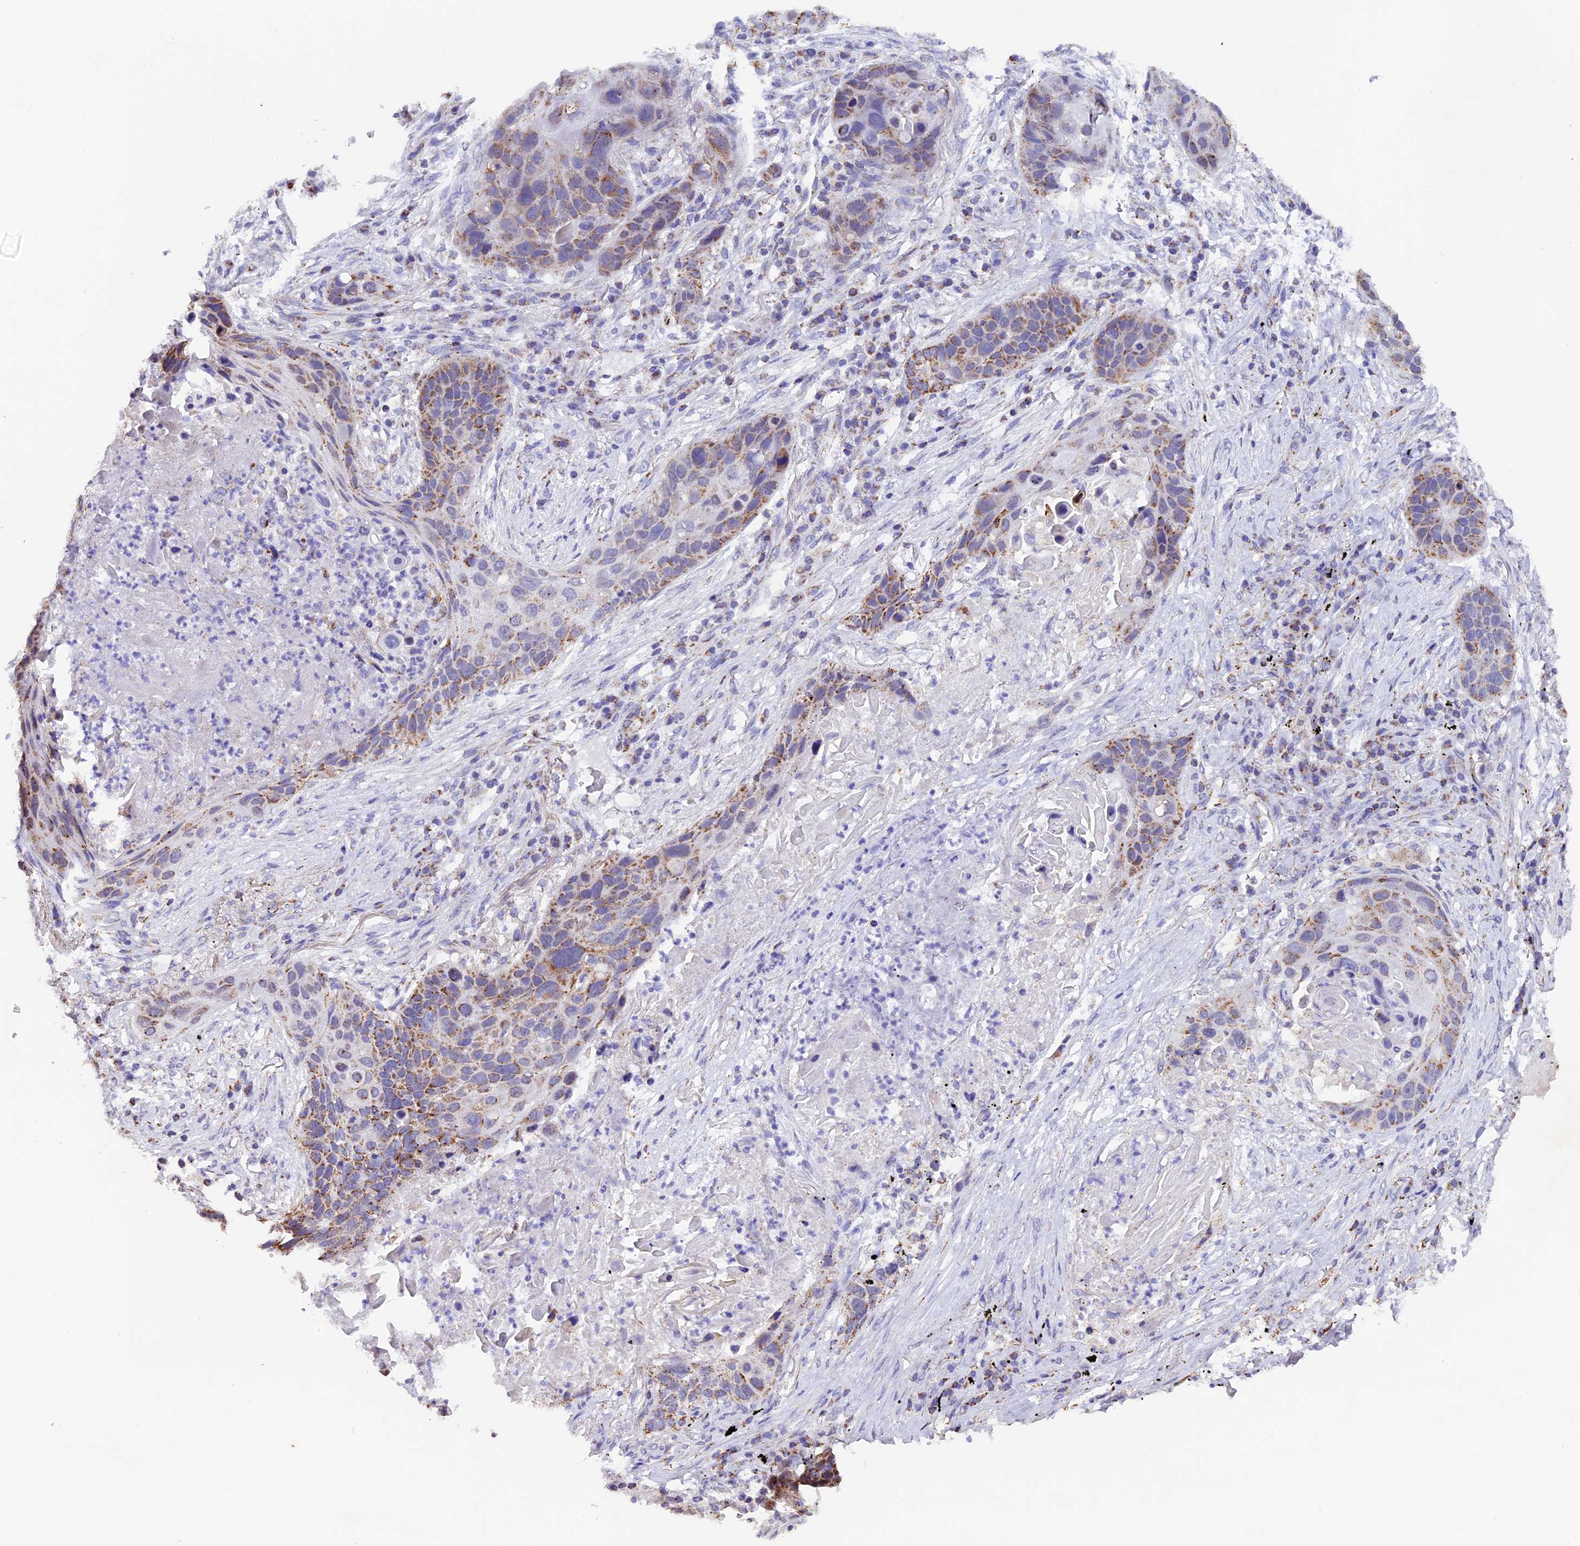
{"staining": {"intensity": "moderate", "quantity": ">75%", "location": "cytoplasmic/membranous"}, "tissue": "lung cancer", "cell_type": "Tumor cells", "image_type": "cancer", "snomed": [{"axis": "morphology", "description": "Squamous cell carcinoma, NOS"}, {"axis": "topography", "description": "Lung"}], "caption": "Protein expression analysis of lung squamous cell carcinoma reveals moderate cytoplasmic/membranous positivity in approximately >75% of tumor cells.", "gene": "TFAM", "patient": {"sex": "female", "age": 63}}